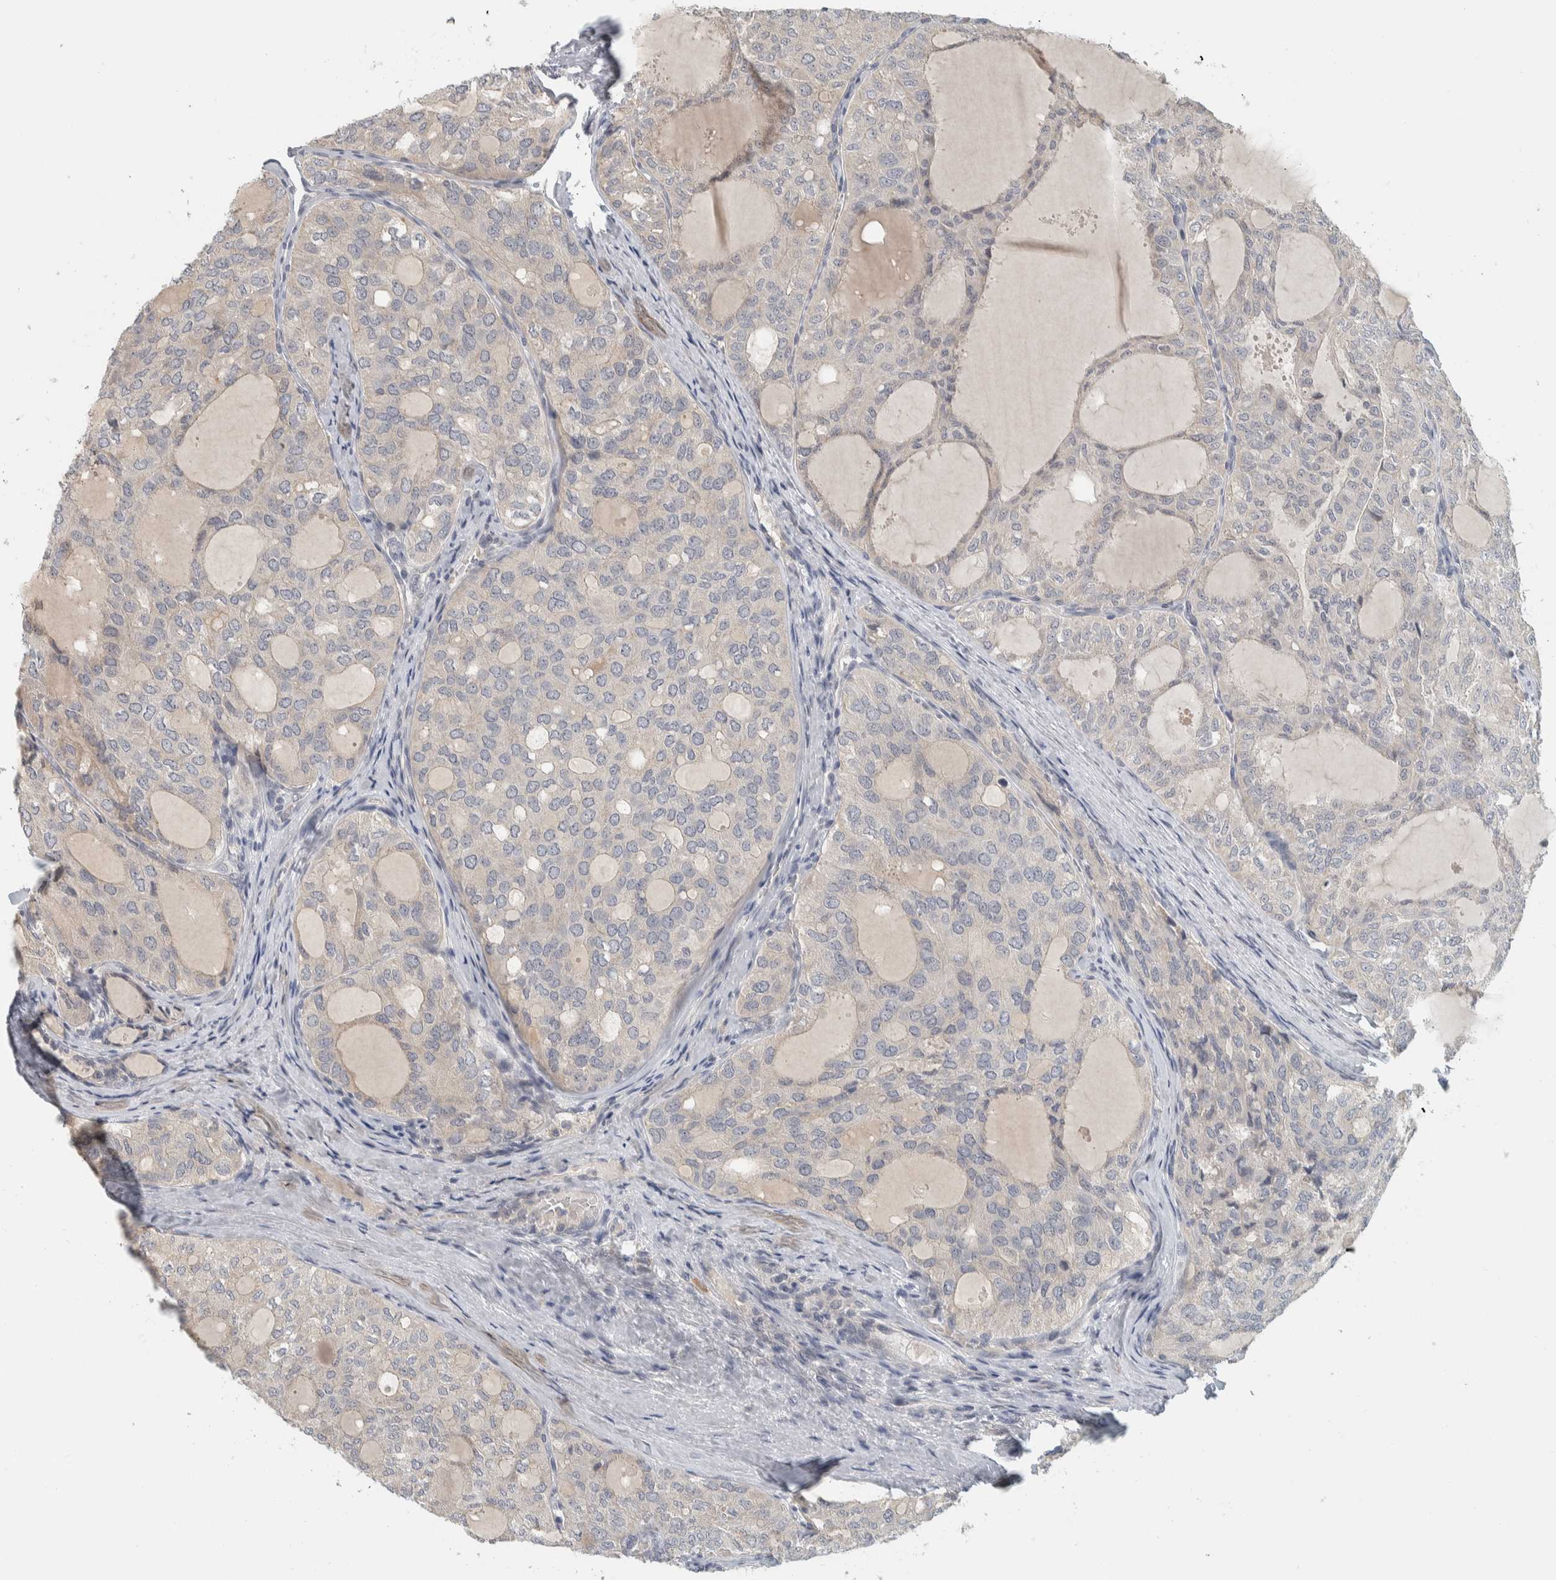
{"staining": {"intensity": "negative", "quantity": "none", "location": "none"}, "tissue": "thyroid cancer", "cell_type": "Tumor cells", "image_type": "cancer", "snomed": [{"axis": "morphology", "description": "Follicular adenoma carcinoma, NOS"}, {"axis": "topography", "description": "Thyroid gland"}], "caption": "A micrograph of human thyroid cancer (follicular adenoma carcinoma) is negative for staining in tumor cells. (DAB (3,3'-diaminobenzidine) IHC visualized using brightfield microscopy, high magnification).", "gene": "AFP", "patient": {"sex": "male", "age": 75}}